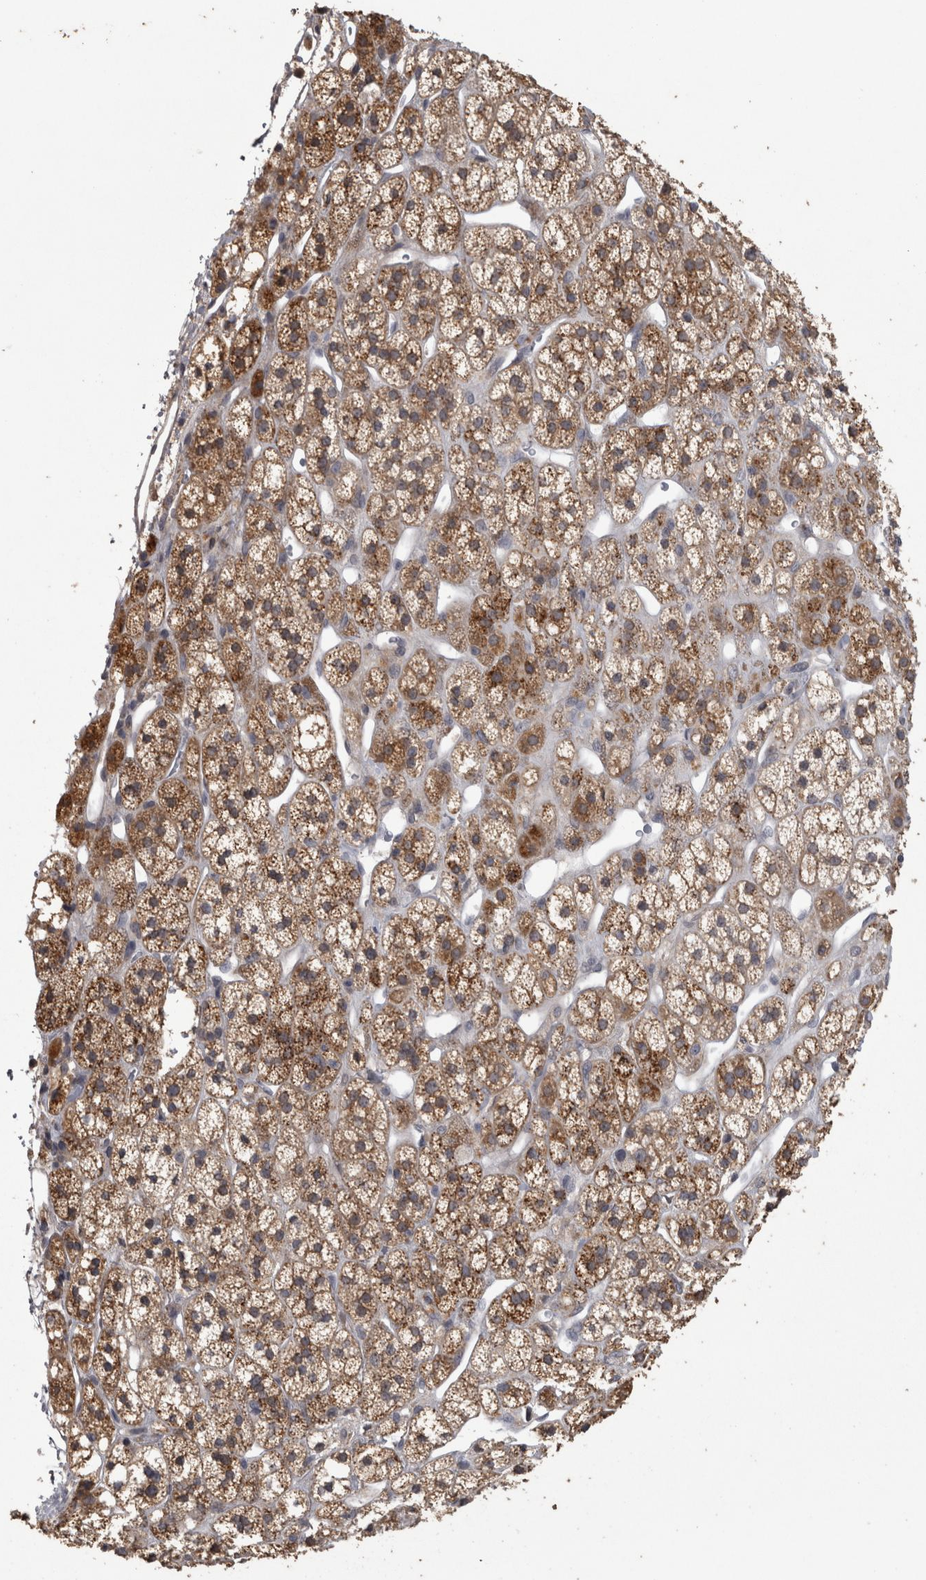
{"staining": {"intensity": "strong", "quantity": "25%-75%", "location": "cytoplasmic/membranous"}, "tissue": "adrenal gland", "cell_type": "Glandular cells", "image_type": "normal", "snomed": [{"axis": "morphology", "description": "Normal tissue, NOS"}, {"axis": "topography", "description": "Adrenal gland"}], "caption": "The image displays immunohistochemical staining of normal adrenal gland. There is strong cytoplasmic/membranous expression is identified in about 25%-75% of glandular cells.", "gene": "RAB29", "patient": {"sex": "male", "age": 56}}